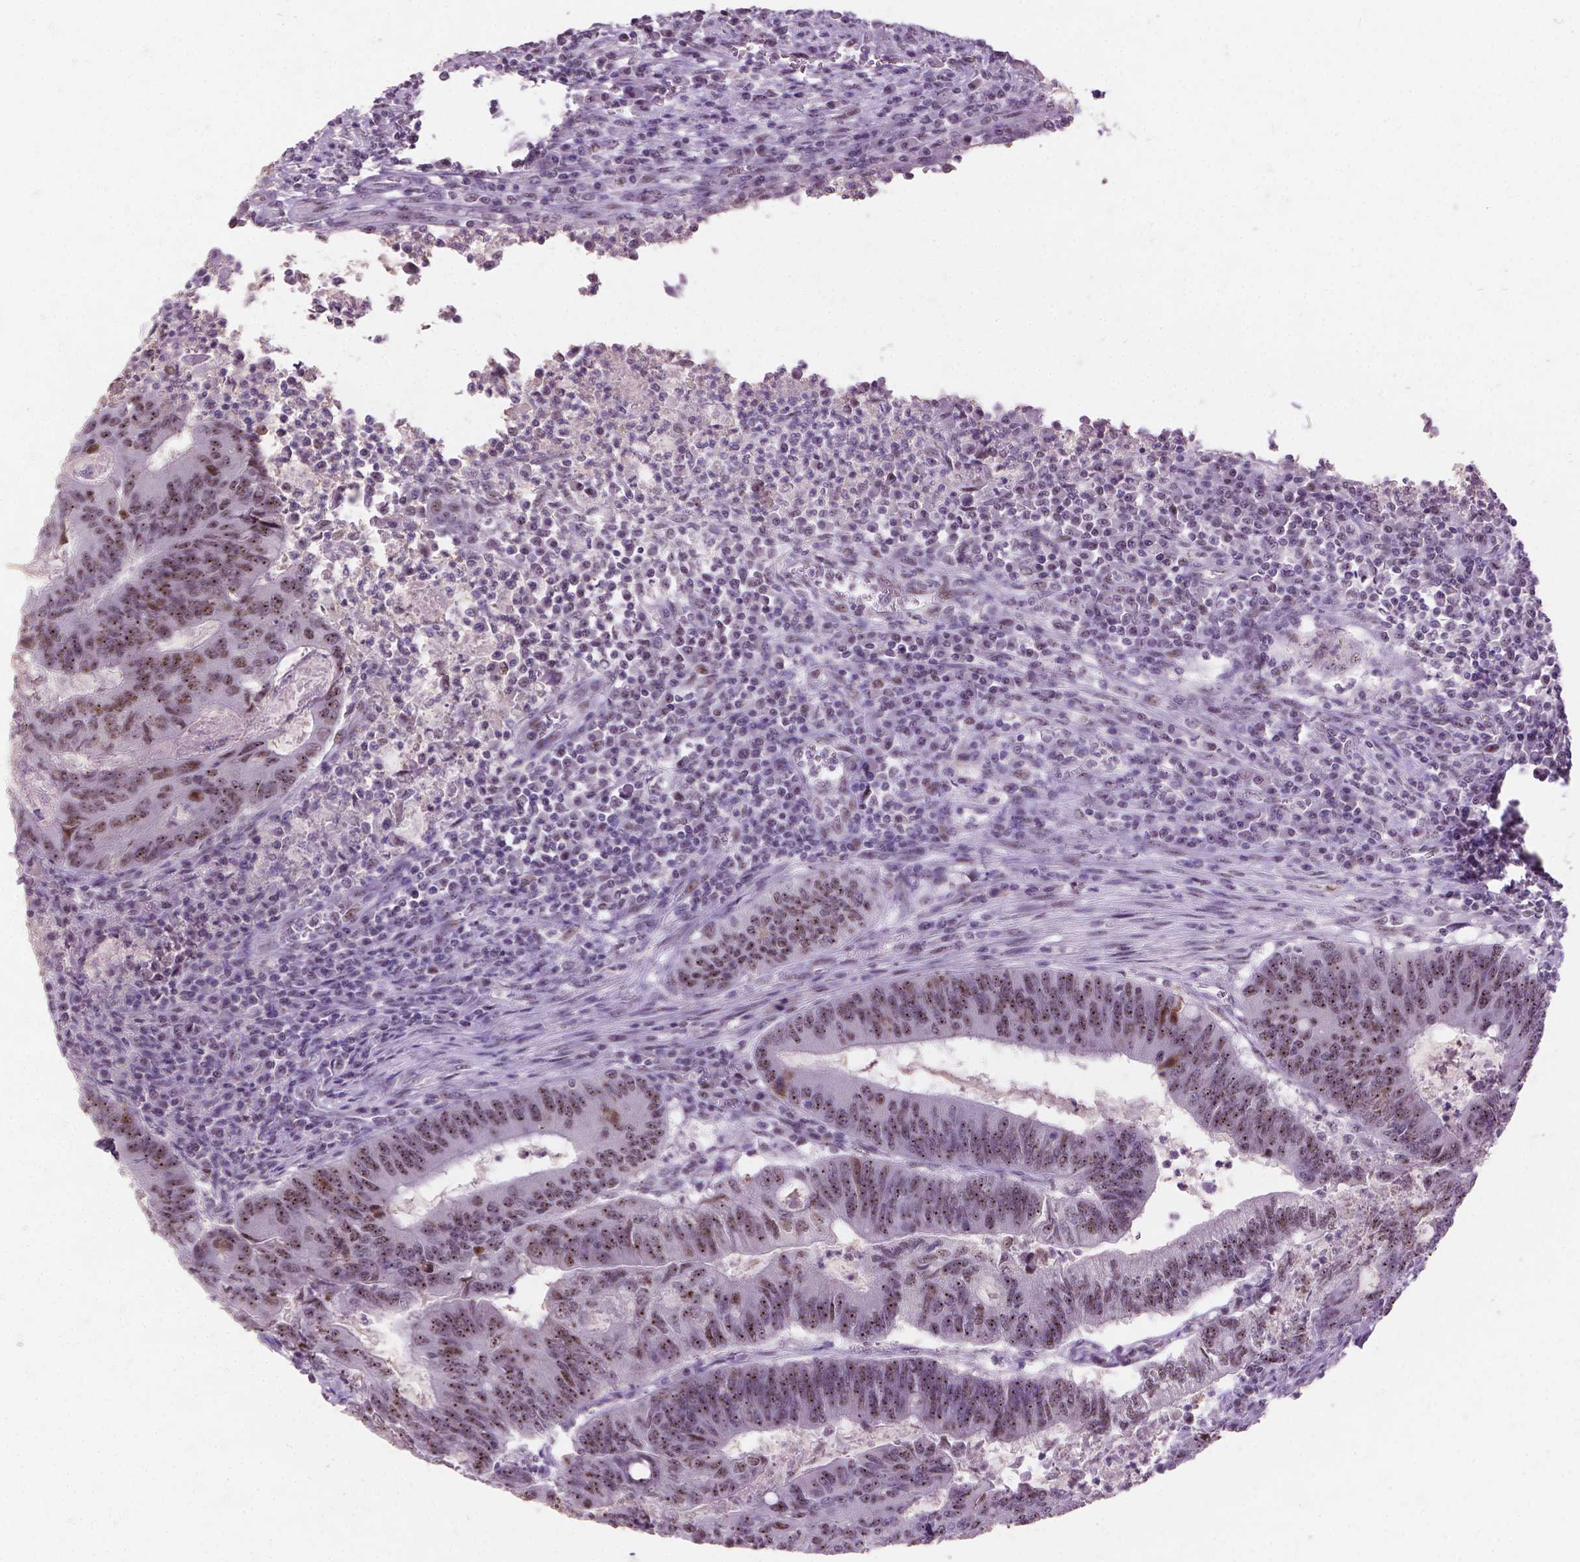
{"staining": {"intensity": "moderate", "quantity": ">75%", "location": "nuclear"}, "tissue": "colorectal cancer", "cell_type": "Tumor cells", "image_type": "cancer", "snomed": [{"axis": "morphology", "description": "Adenocarcinoma, NOS"}, {"axis": "topography", "description": "Colon"}], "caption": "Protein analysis of colorectal adenocarcinoma tissue reveals moderate nuclear expression in approximately >75% of tumor cells.", "gene": "COIL", "patient": {"sex": "male", "age": 67}}